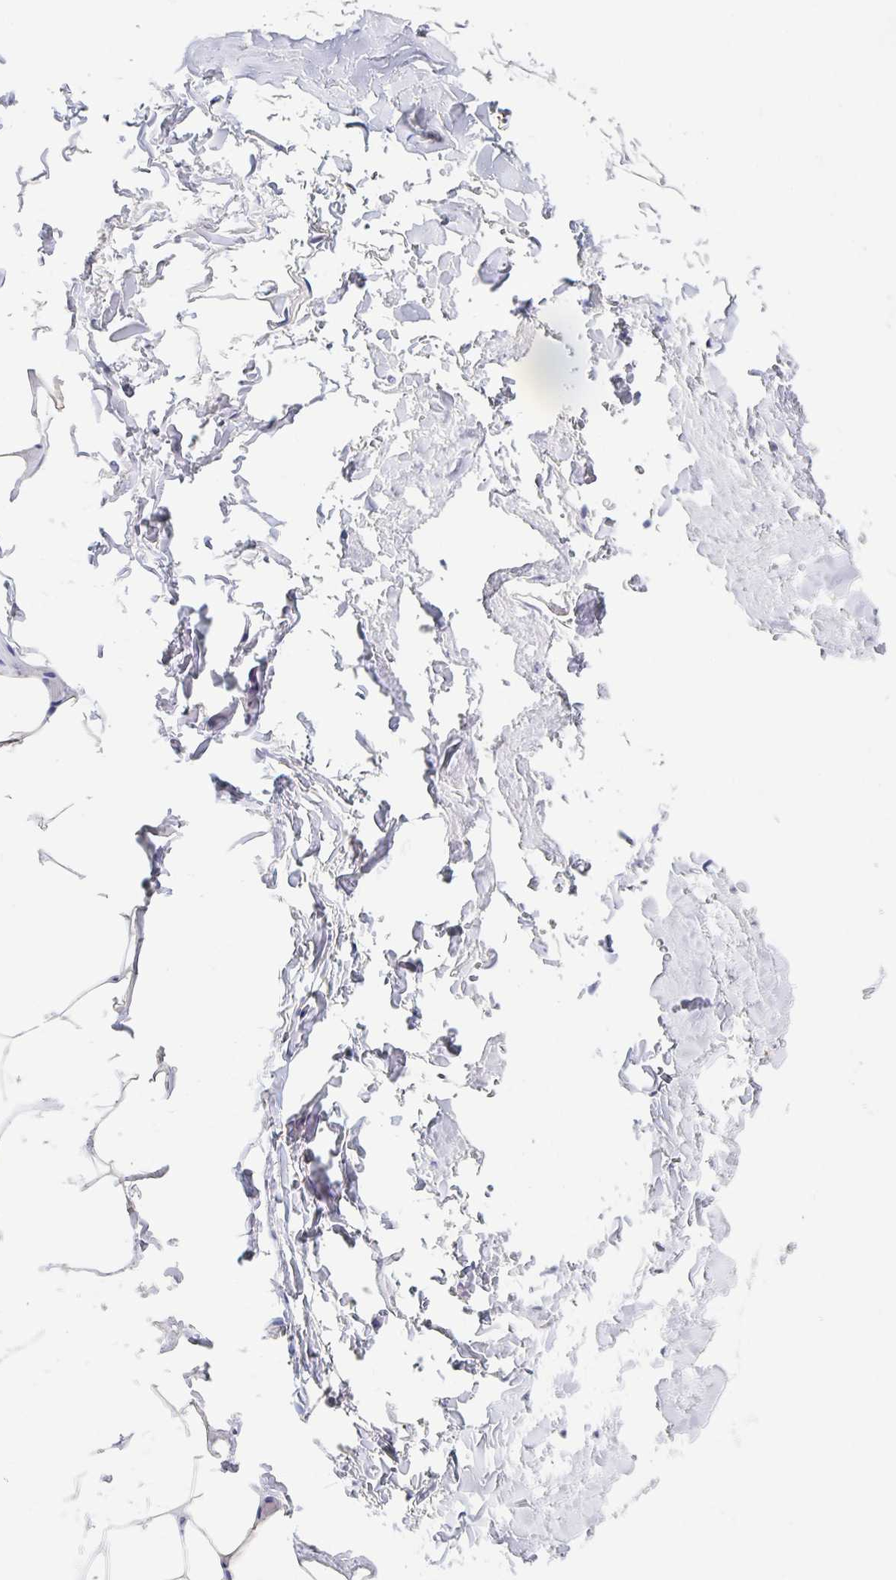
{"staining": {"intensity": "negative", "quantity": "none", "location": "none"}, "tissue": "adipose tissue", "cell_type": "Adipocytes", "image_type": "normal", "snomed": [{"axis": "morphology", "description": "Normal tissue, NOS"}, {"axis": "topography", "description": "Vascular tissue"}, {"axis": "topography", "description": "Peripheral nerve tissue"}], "caption": "Immunohistochemistry (IHC) of normal adipose tissue reveals no positivity in adipocytes. (Stains: DAB IHC with hematoxylin counter stain, Microscopy: brightfield microscopy at high magnification).", "gene": "DMBT1", "patient": {"sex": "male", "age": 41}}